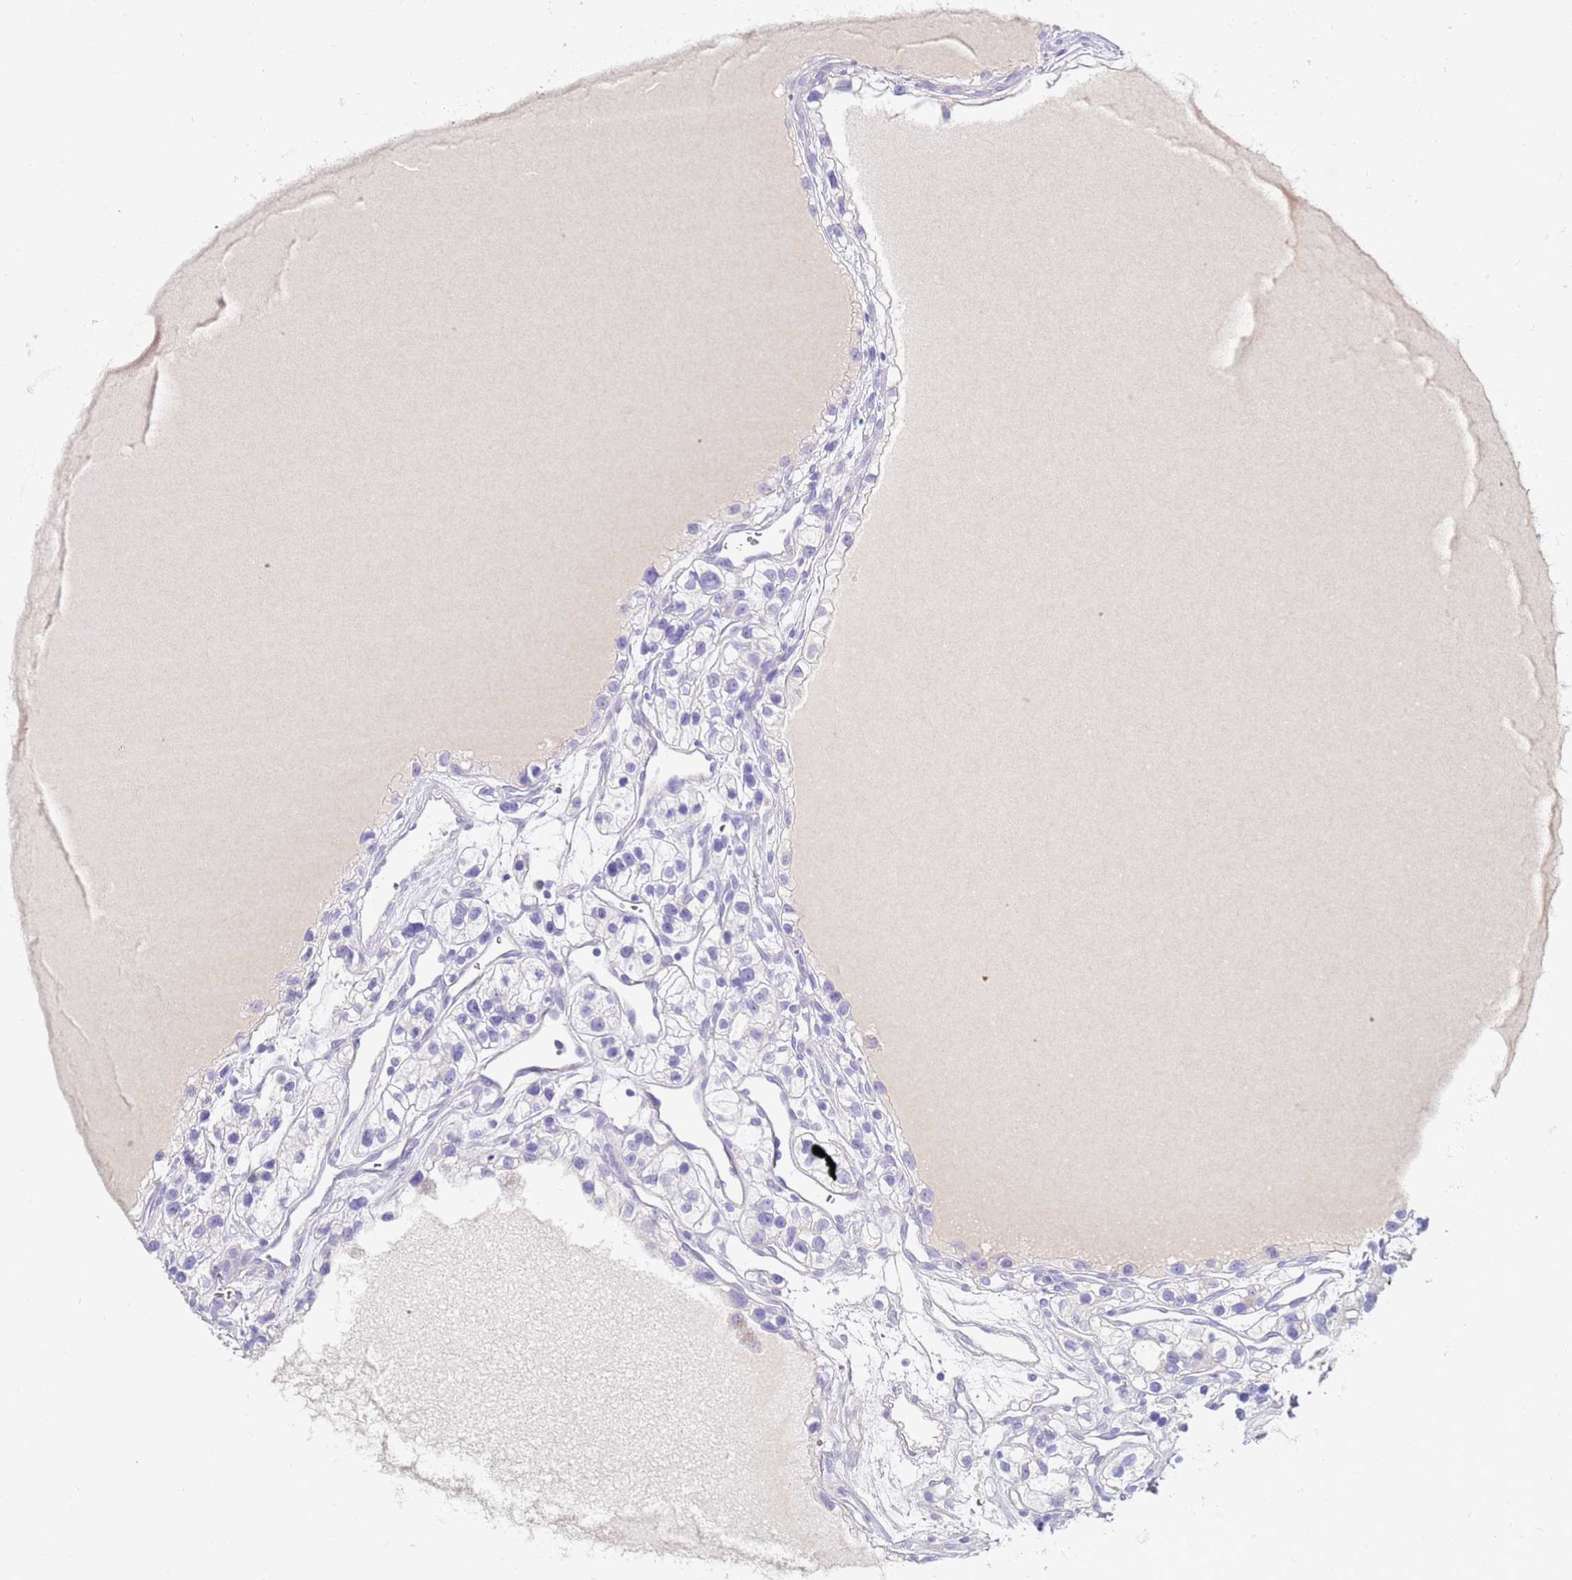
{"staining": {"intensity": "negative", "quantity": "none", "location": "none"}, "tissue": "renal cancer", "cell_type": "Tumor cells", "image_type": "cancer", "snomed": [{"axis": "morphology", "description": "Adenocarcinoma, NOS"}, {"axis": "topography", "description": "Kidney"}], "caption": "High magnification brightfield microscopy of renal cancer stained with DAB (brown) and counterstained with hematoxylin (blue): tumor cells show no significant expression.", "gene": "EVPLL", "patient": {"sex": "female", "age": 57}}